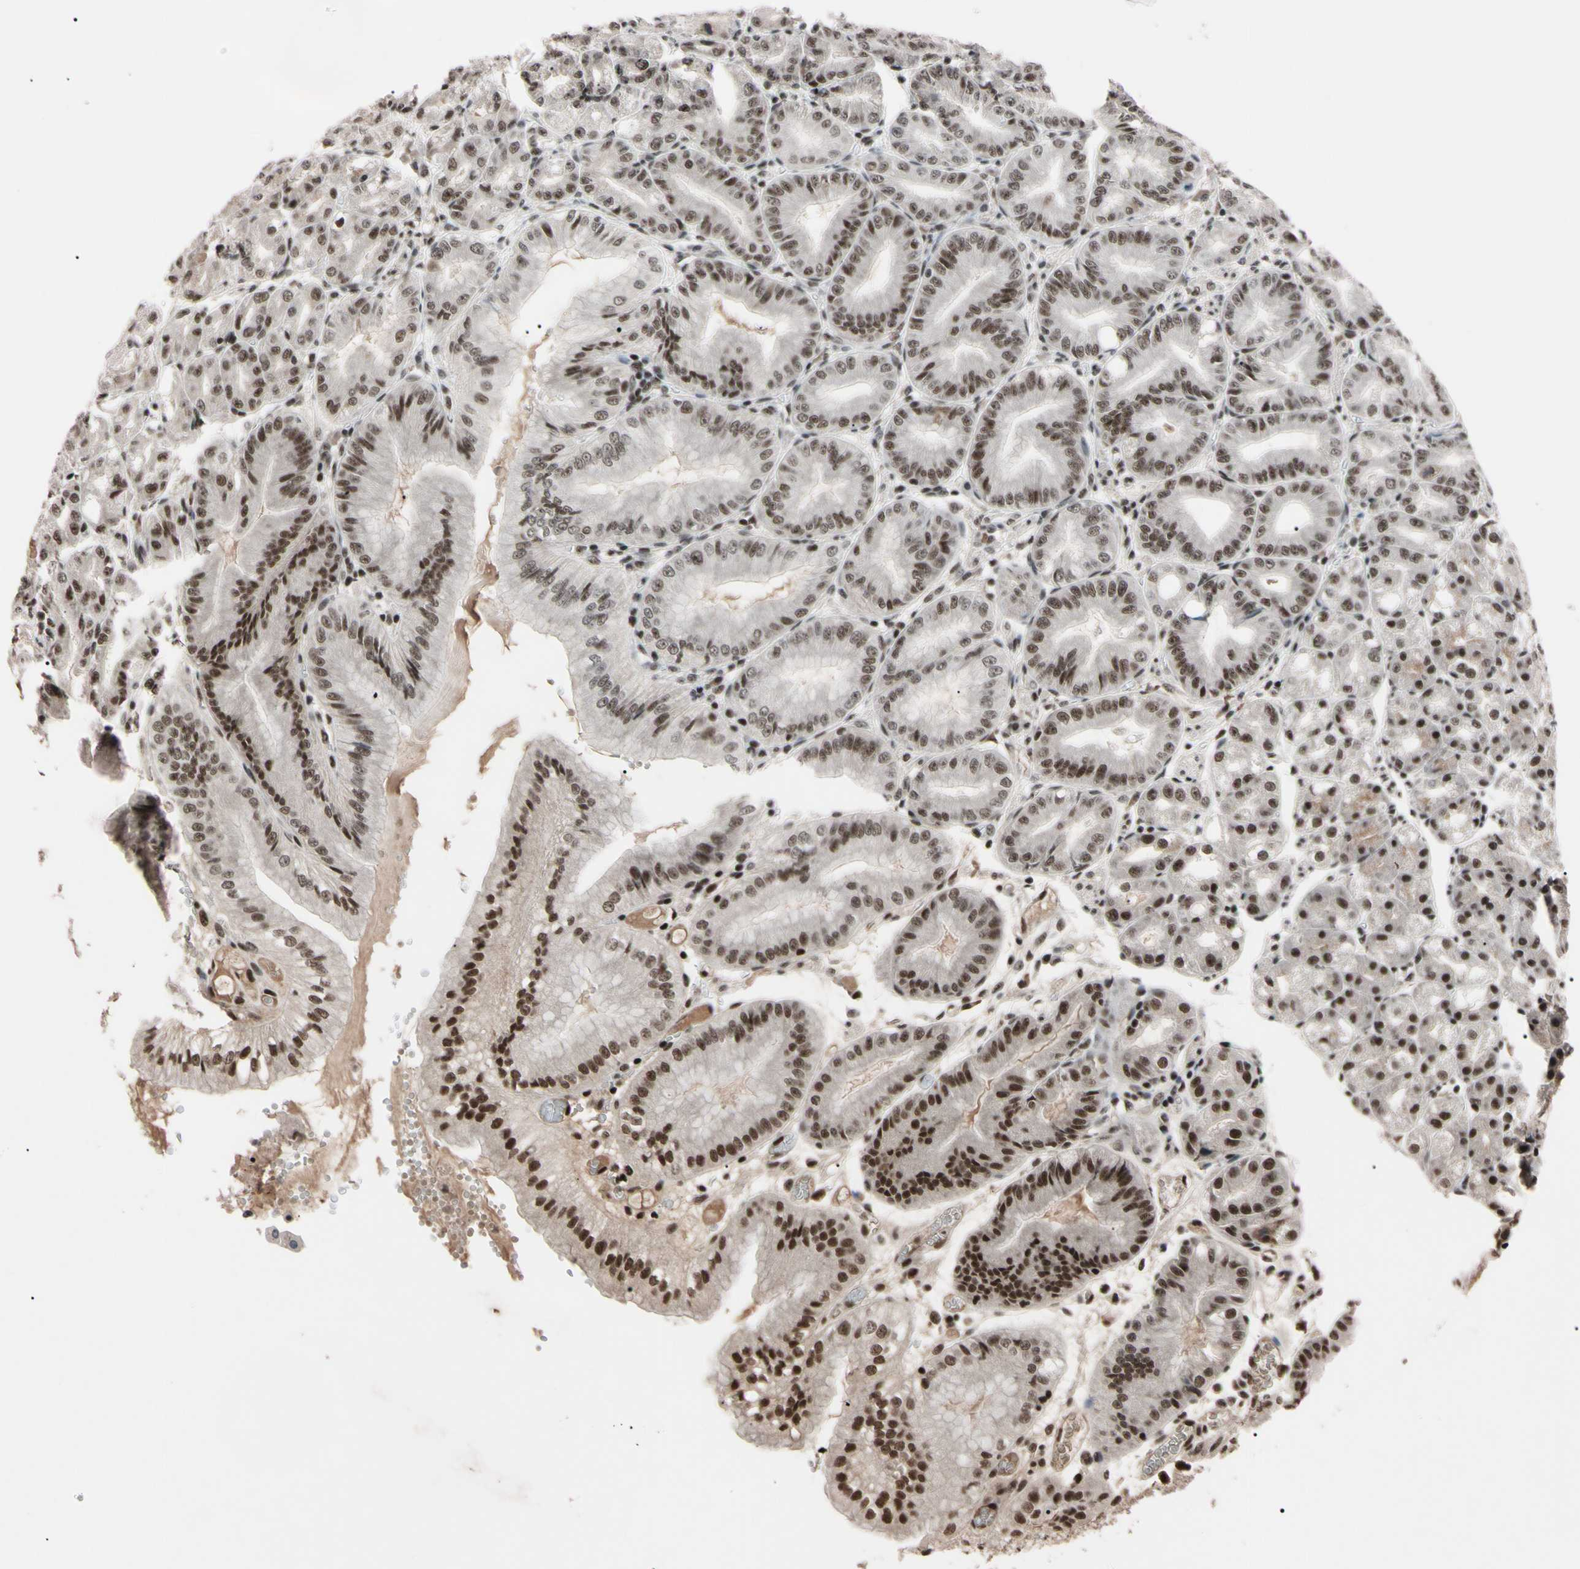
{"staining": {"intensity": "strong", "quantity": "<25%", "location": "nuclear"}, "tissue": "stomach", "cell_type": "Glandular cells", "image_type": "normal", "snomed": [{"axis": "morphology", "description": "Normal tissue, NOS"}, {"axis": "topography", "description": "Stomach, lower"}], "caption": "DAB (3,3'-diaminobenzidine) immunohistochemical staining of benign human stomach reveals strong nuclear protein positivity in approximately <25% of glandular cells. Nuclei are stained in blue.", "gene": "YY1", "patient": {"sex": "male", "age": 71}}